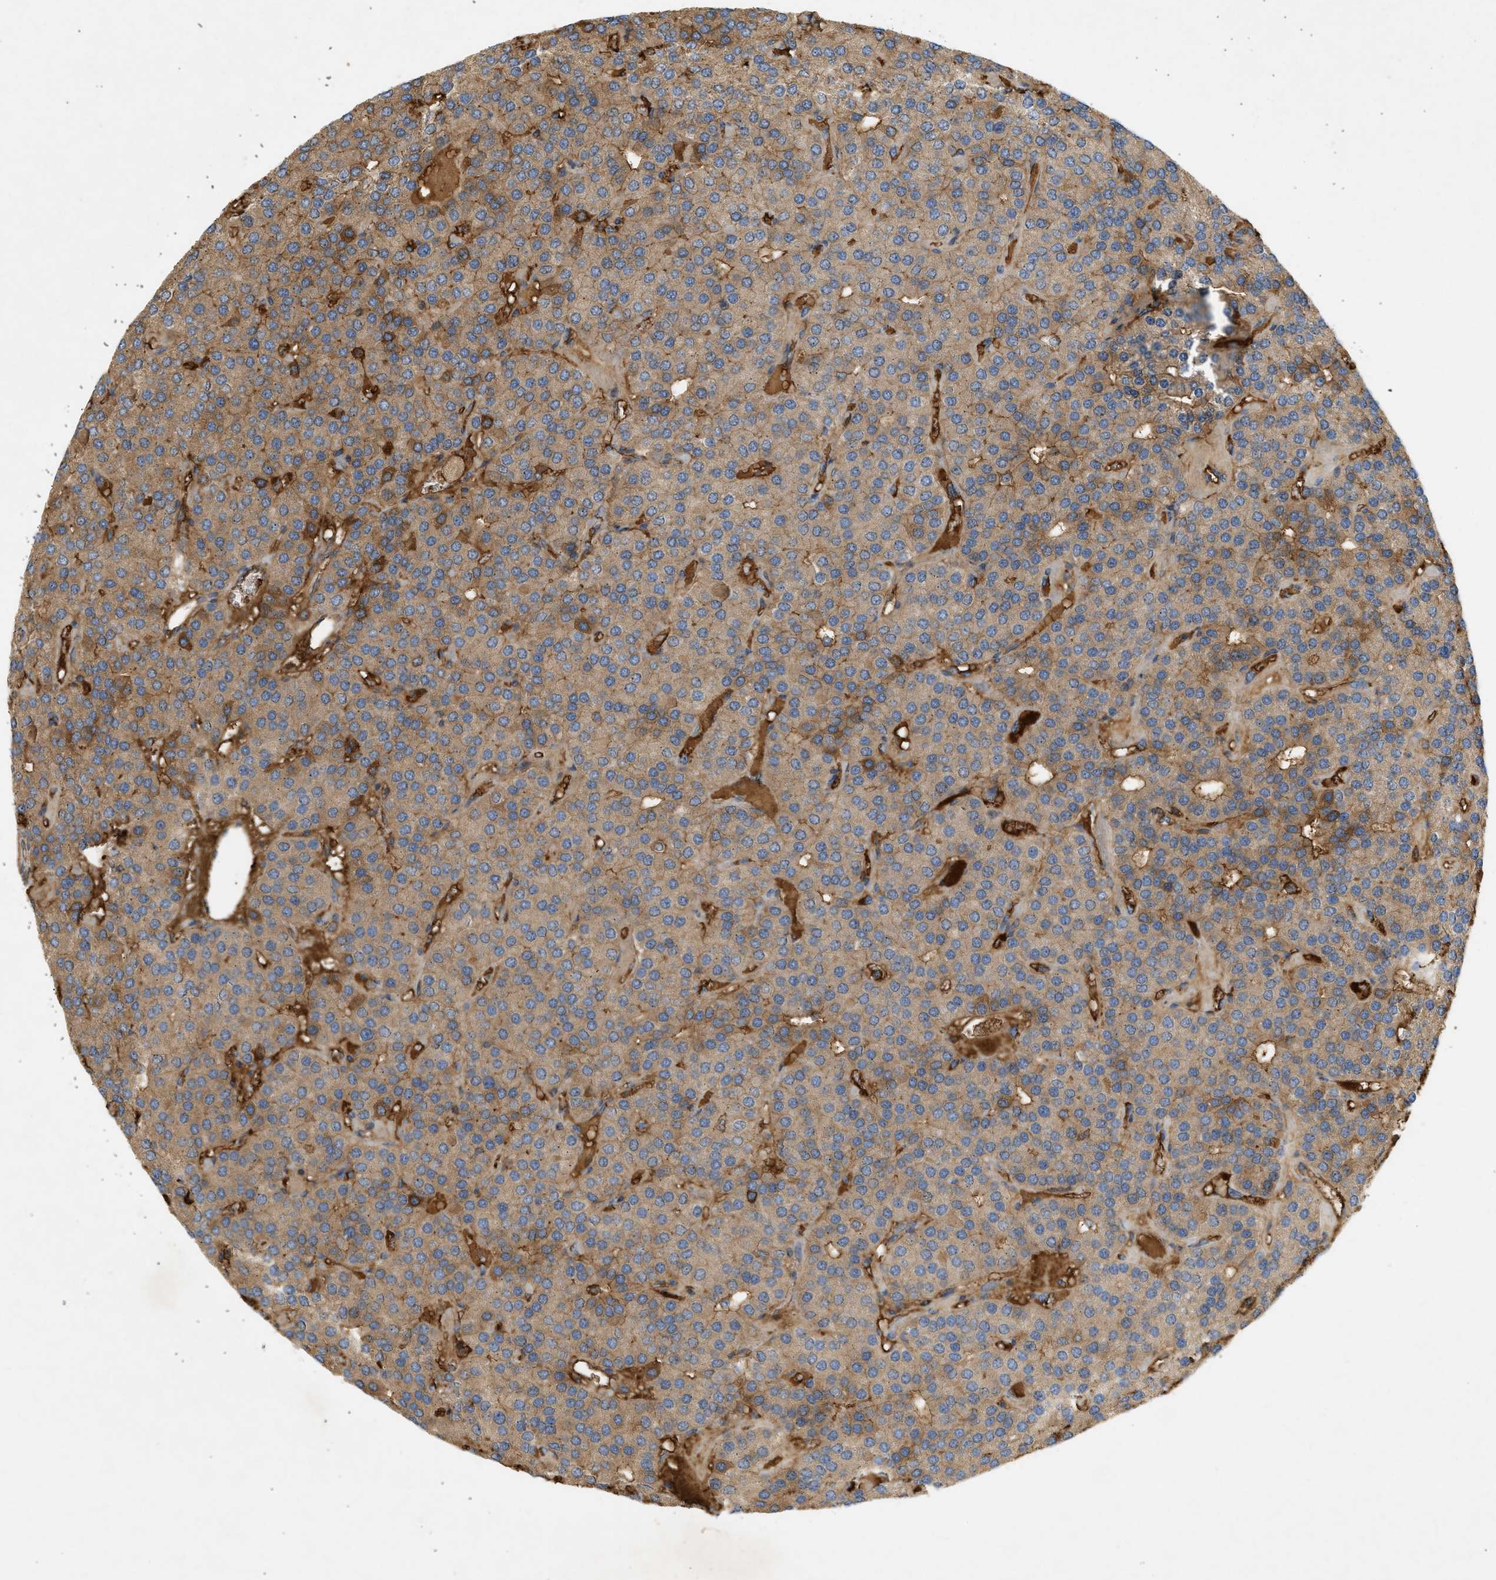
{"staining": {"intensity": "weak", "quantity": ">75%", "location": "cytoplasmic/membranous"}, "tissue": "parathyroid gland", "cell_type": "Glandular cells", "image_type": "normal", "snomed": [{"axis": "morphology", "description": "Normal tissue, NOS"}, {"axis": "morphology", "description": "Adenoma, NOS"}, {"axis": "topography", "description": "Parathyroid gland"}], "caption": "Weak cytoplasmic/membranous staining is identified in about >75% of glandular cells in benign parathyroid gland. Ihc stains the protein of interest in brown and the nuclei are stained blue.", "gene": "F8", "patient": {"sex": "female", "age": 86}}